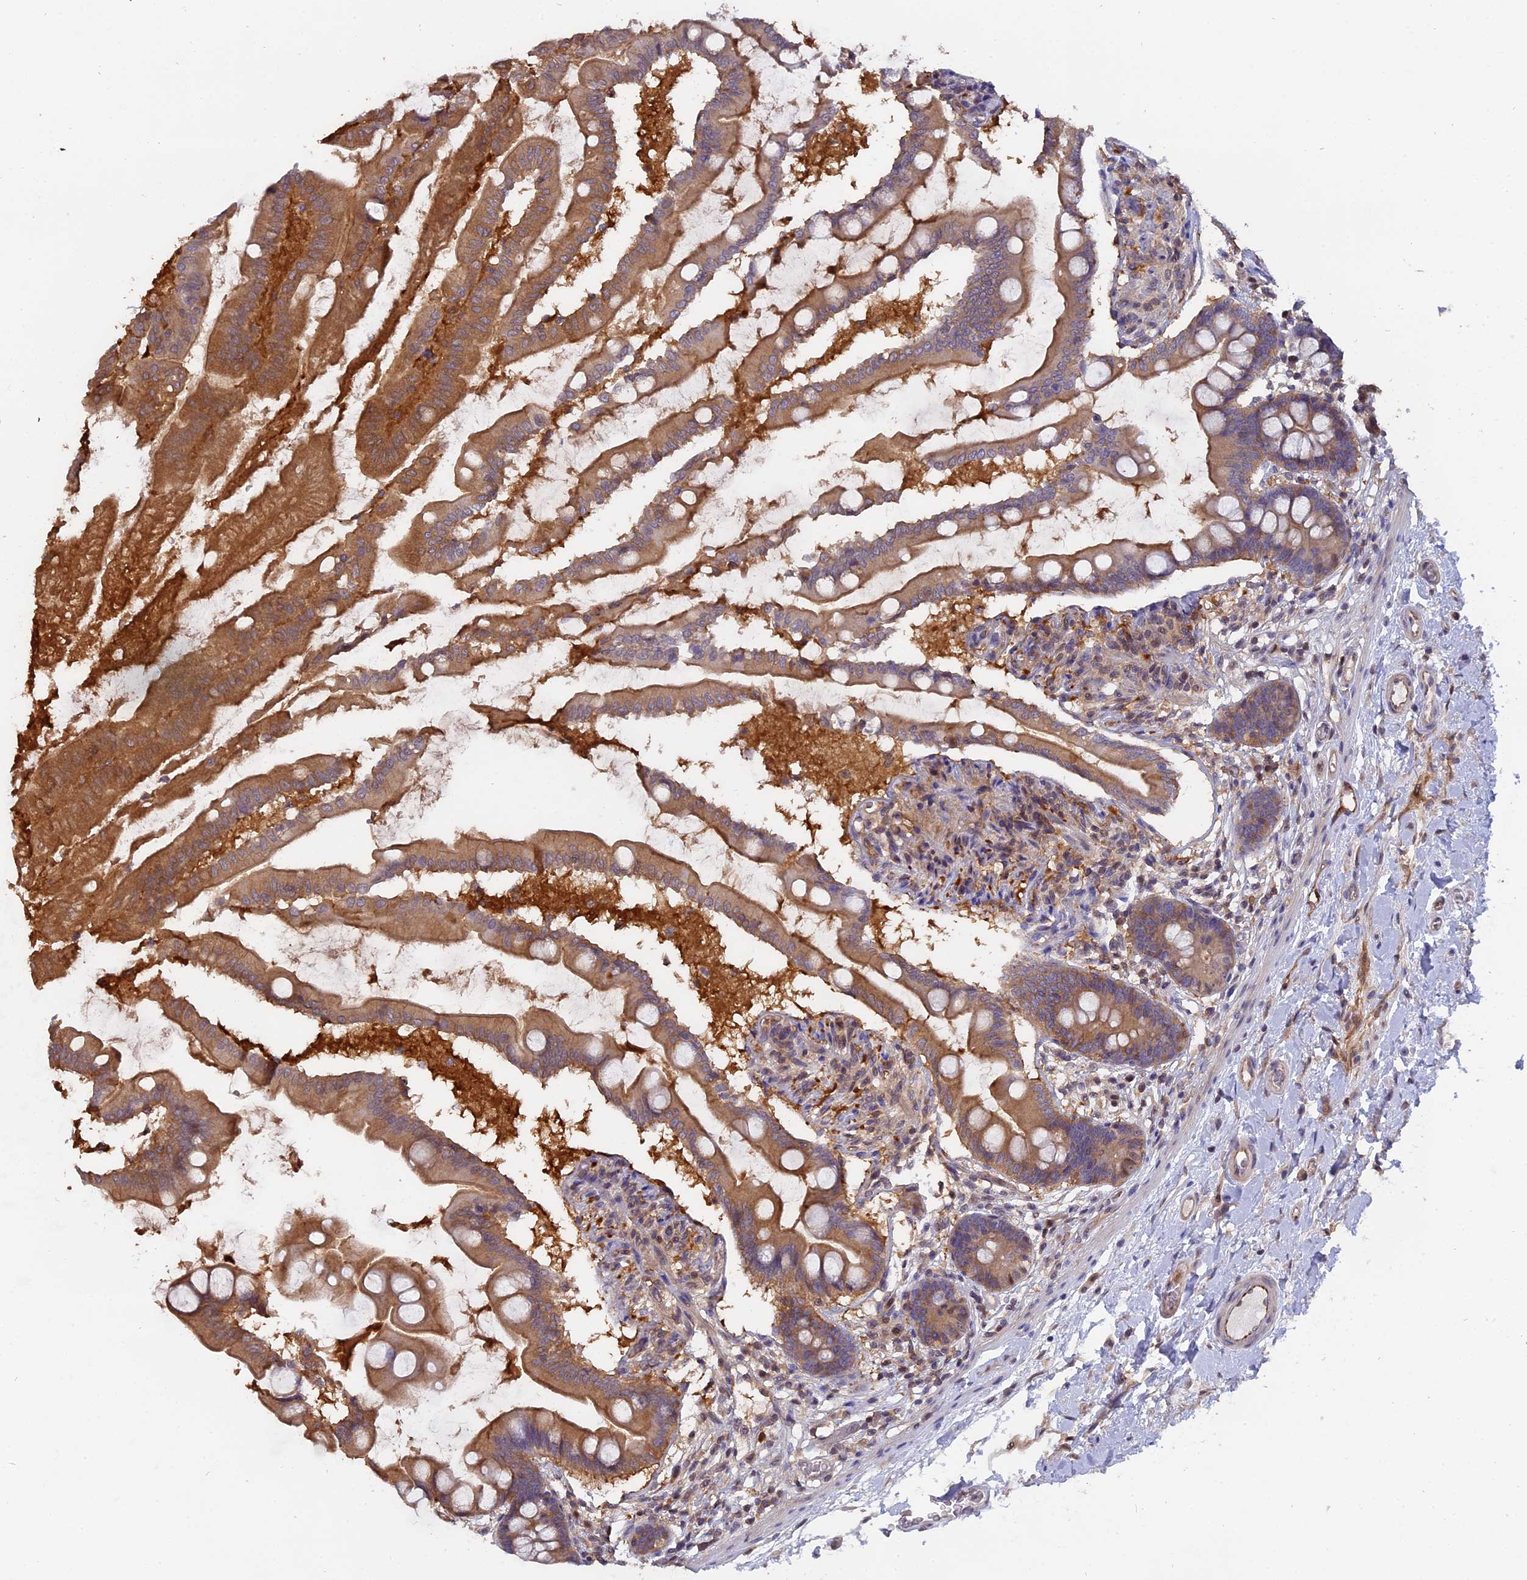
{"staining": {"intensity": "moderate", "quantity": ">75%", "location": "cytoplasmic/membranous"}, "tissue": "small intestine", "cell_type": "Glandular cells", "image_type": "normal", "snomed": [{"axis": "morphology", "description": "Normal tissue, NOS"}, {"axis": "topography", "description": "Small intestine"}], "caption": "Protein expression analysis of unremarkable human small intestine reveals moderate cytoplasmic/membranous positivity in approximately >75% of glandular cells. (brown staining indicates protein expression, while blue staining denotes nuclei).", "gene": "FAM118B", "patient": {"sex": "female", "age": 56}}